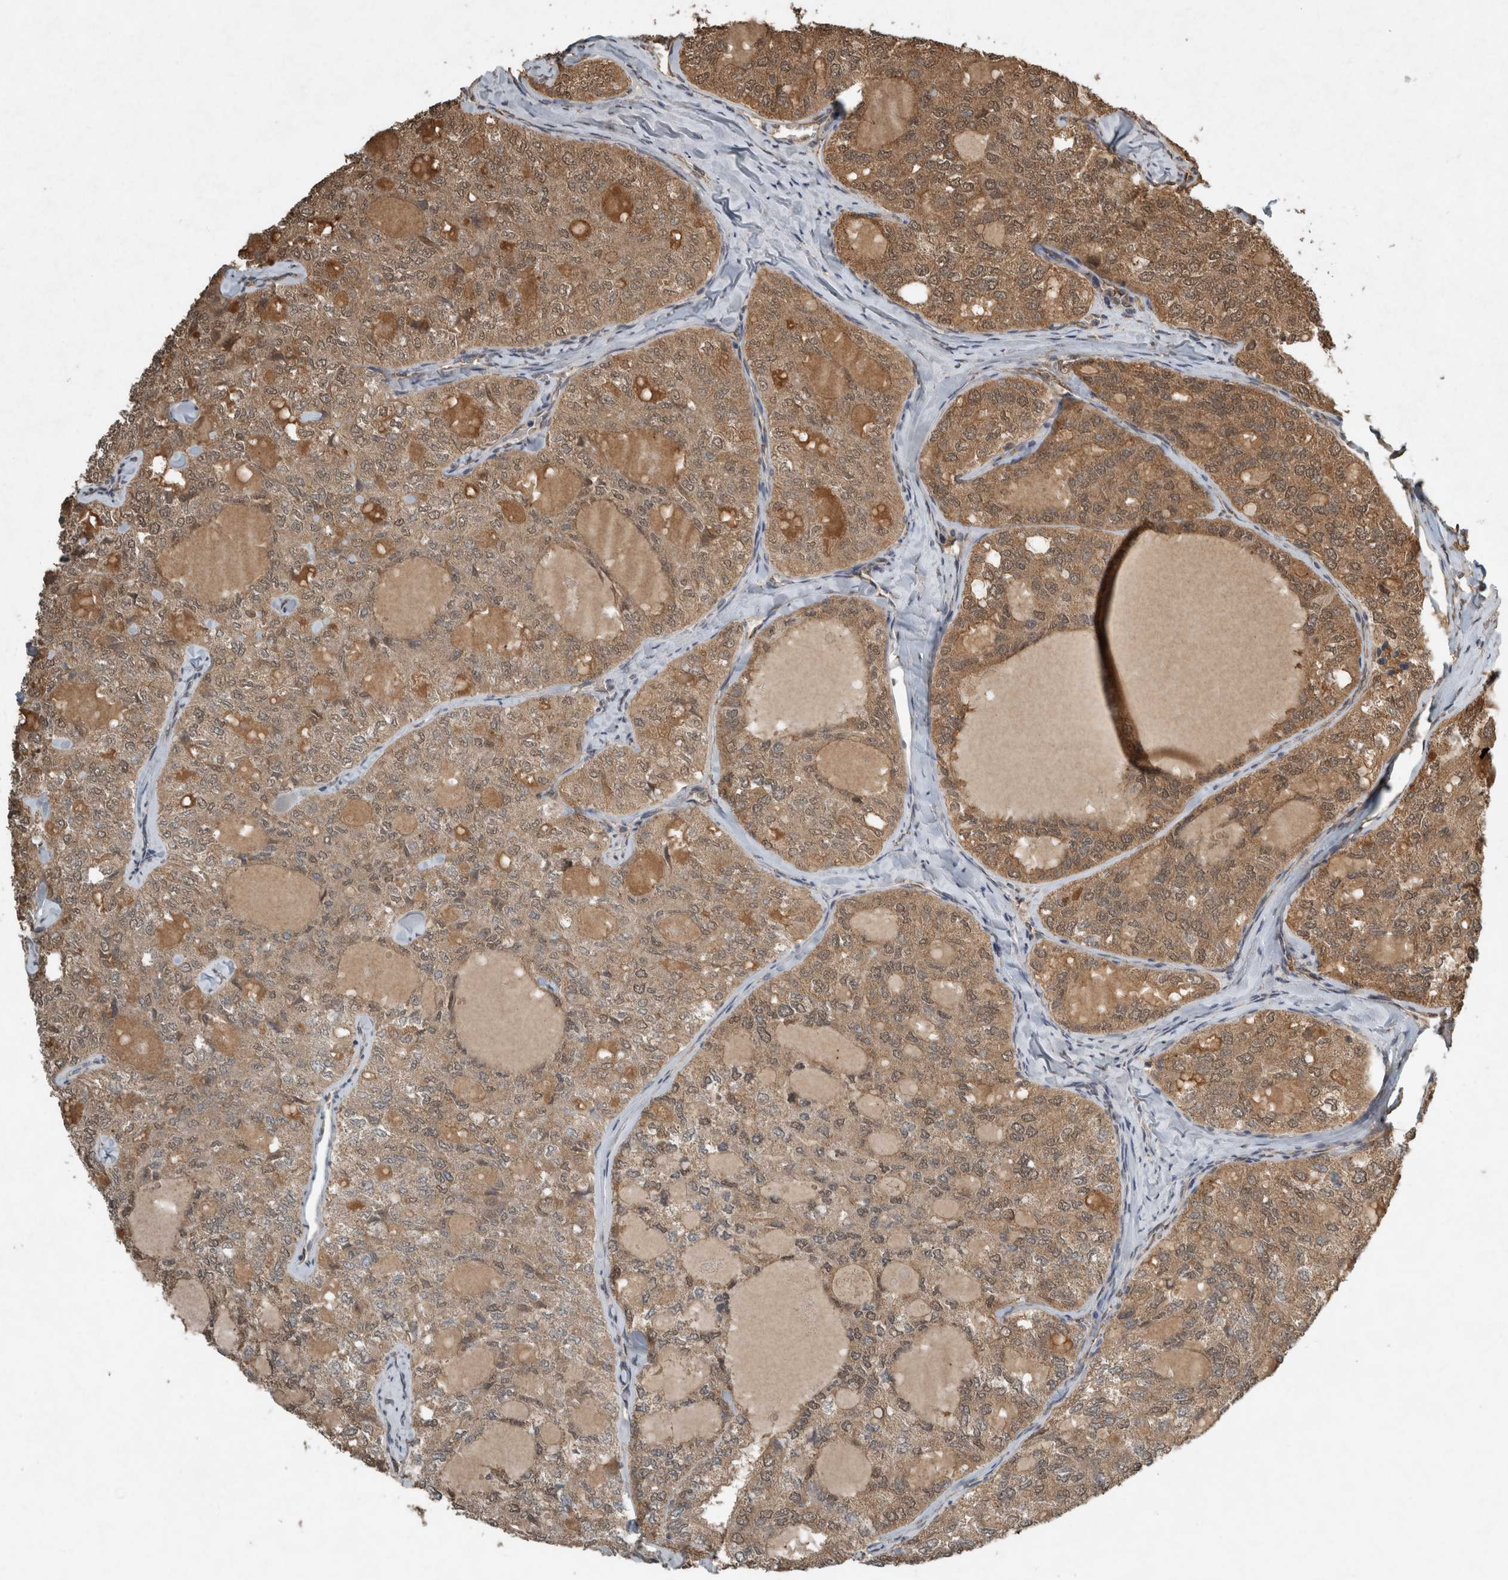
{"staining": {"intensity": "moderate", "quantity": ">75%", "location": "cytoplasmic/membranous,nuclear"}, "tissue": "thyroid cancer", "cell_type": "Tumor cells", "image_type": "cancer", "snomed": [{"axis": "morphology", "description": "Follicular adenoma carcinoma, NOS"}, {"axis": "topography", "description": "Thyroid gland"}], "caption": "Immunohistochemistry (IHC) image of thyroid follicular adenoma carcinoma stained for a protein (brown), which displays medium levels of moderate cytoplasmic/membranous and nuclear positivity in about >75% of tumor cells.", "gene": "ARHGEF12", "patient": {"sex": "male", "age": 75}}